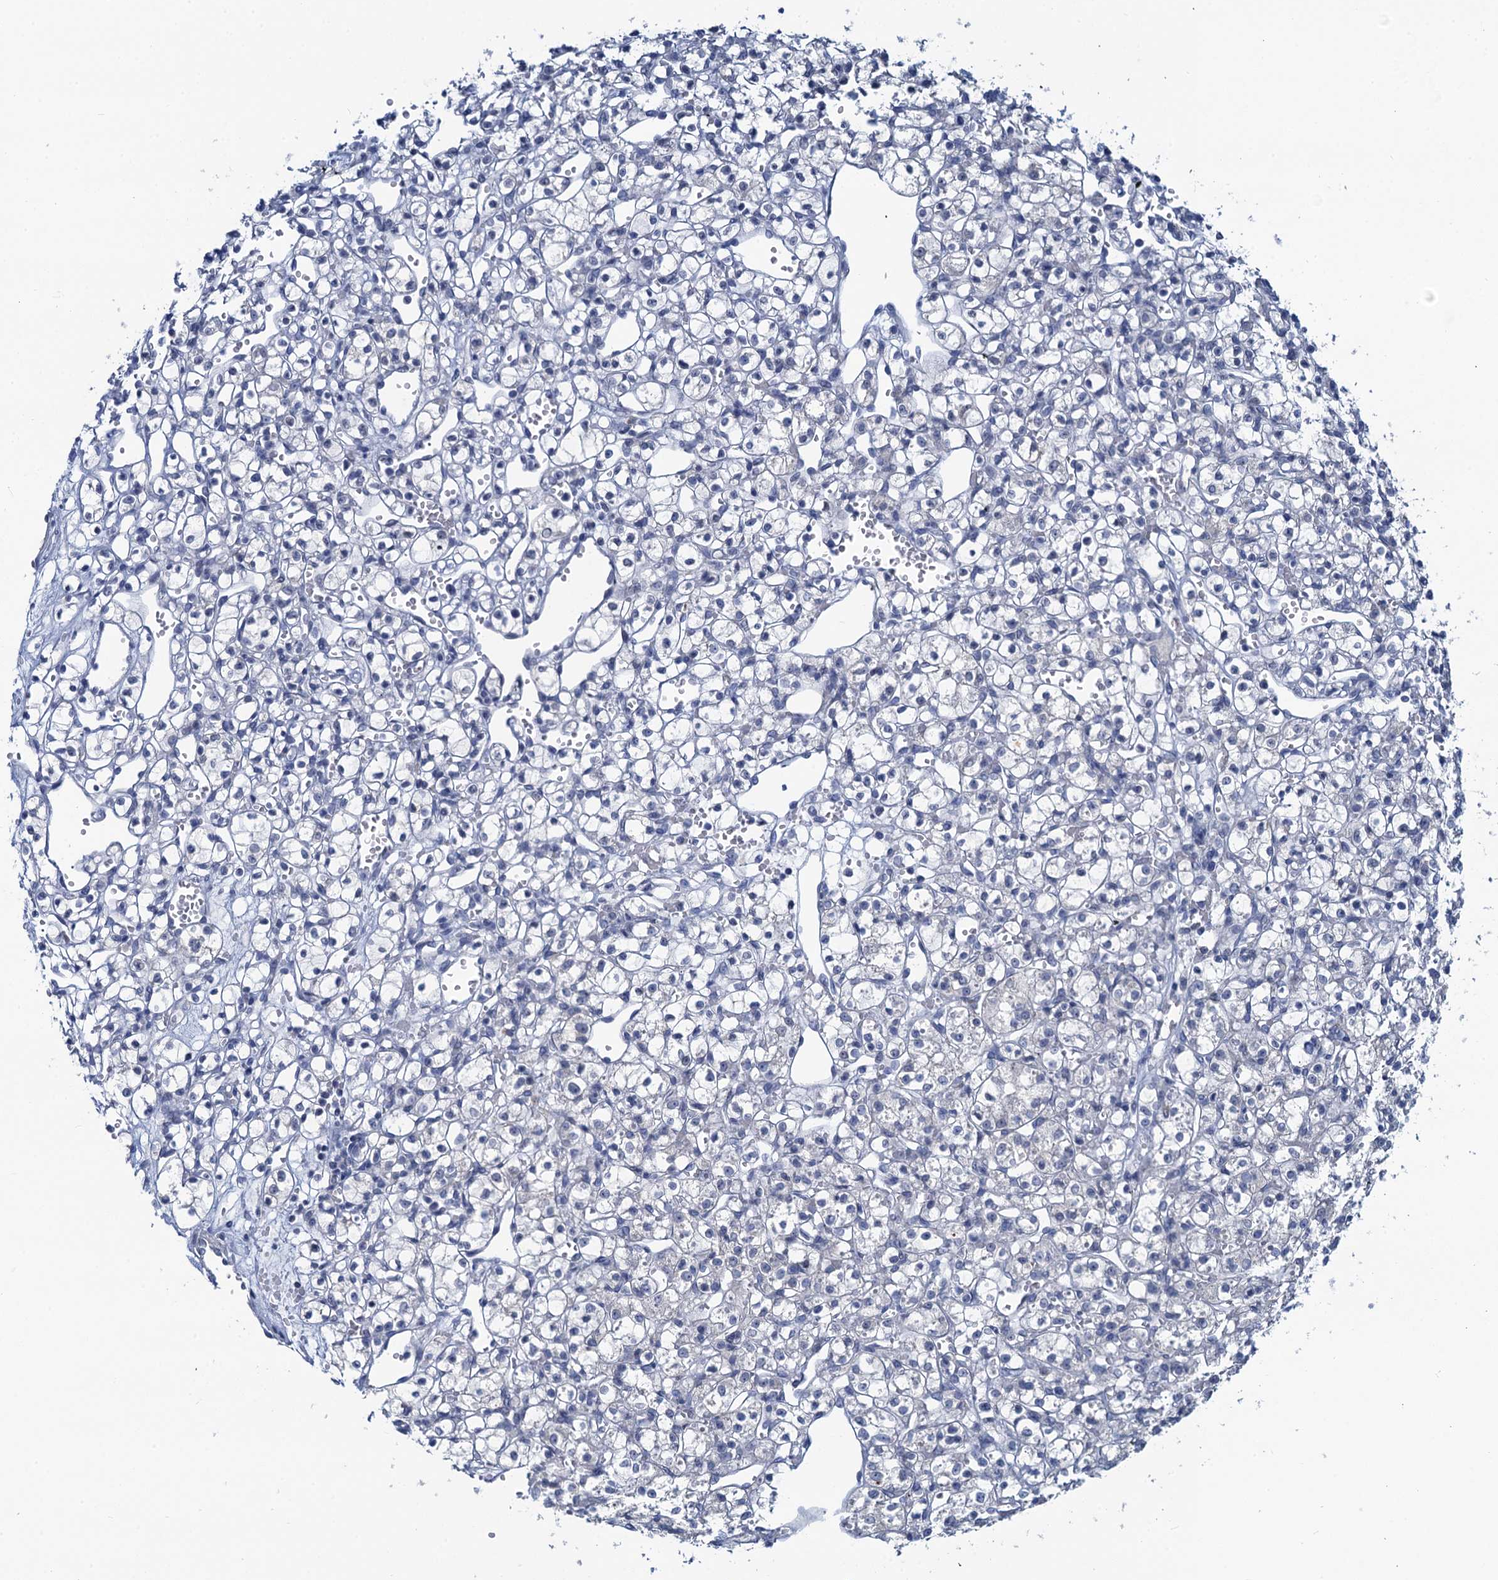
{"staining": {"intensity": "negative", "quantity": "none", "location": "none"}, "tissue": "renal cancer", "cell_type": "Tumor cells", "image_type": "cancer", "snomed": [{"axis": "morphology", "description": "Adenocarcinoma, NOS"}, {"axis": "topography", "description": "Kidney"}], "caption": "Immunohistochemical staining of human renal adenocarcinoma shows no significant expression in tumor cells.", "gene": "TOX3", "patient": {"sex": "female", "age": 59}}